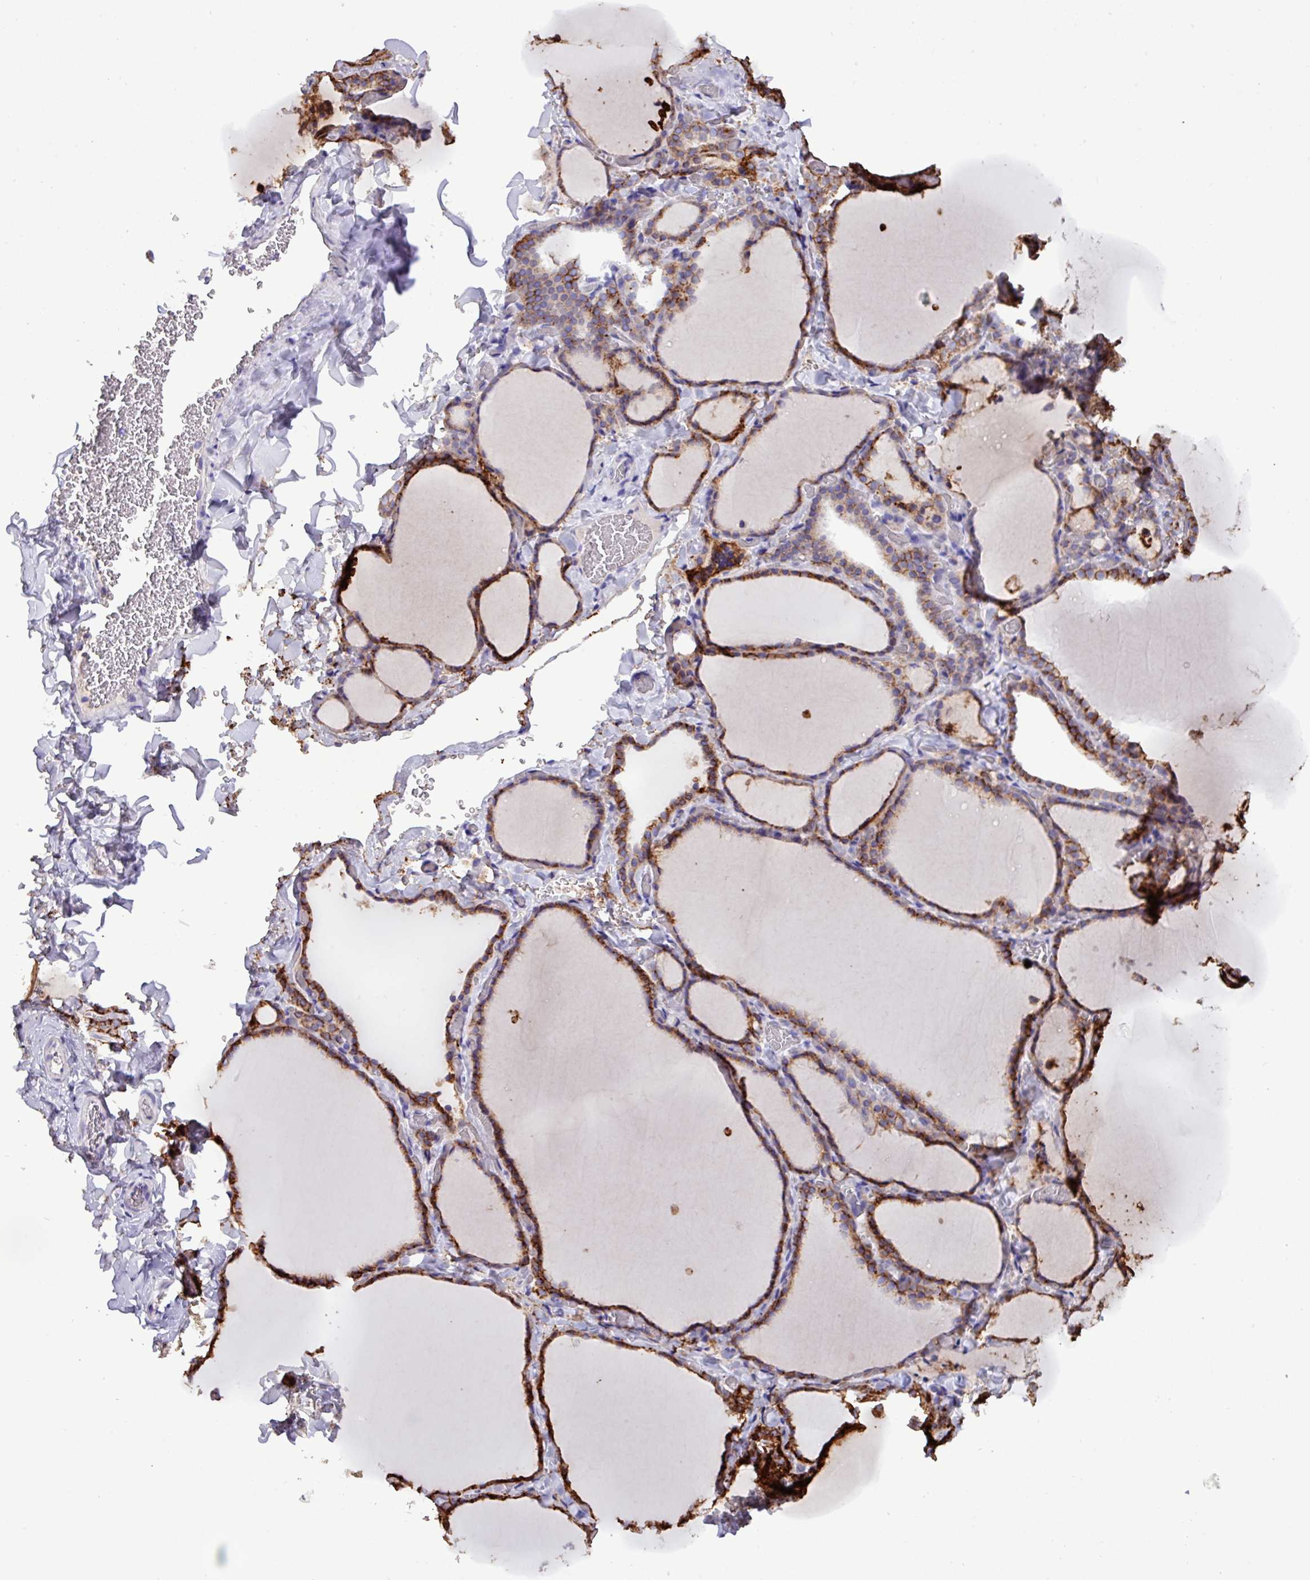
{"staining": {"intensity": "strong", "quantity": ">75%", "location": "cytoplasmic/membranous"}, "tissue": "thyroid gland", "cell_type": "Glandular cells", "image_type": "normal", "snomed": [{"axis": "morphology", "description": "Normal tissue, NOS"}, {"axis": "topography", "description": "Thyroid gland"}], "caption": "High-magnification brightfield microscopy of benign thyroid gland stained with DAB (3,3'-diaminobenzidine) (brown) and counterstained with hematoxylin (blue). glandular cells exhibit strong cytoplasmic/membranous staining is appreciated in approximately>75% of cells.", "gene": "EPCAM", "patient": {"sex": "female", "age": 22}}